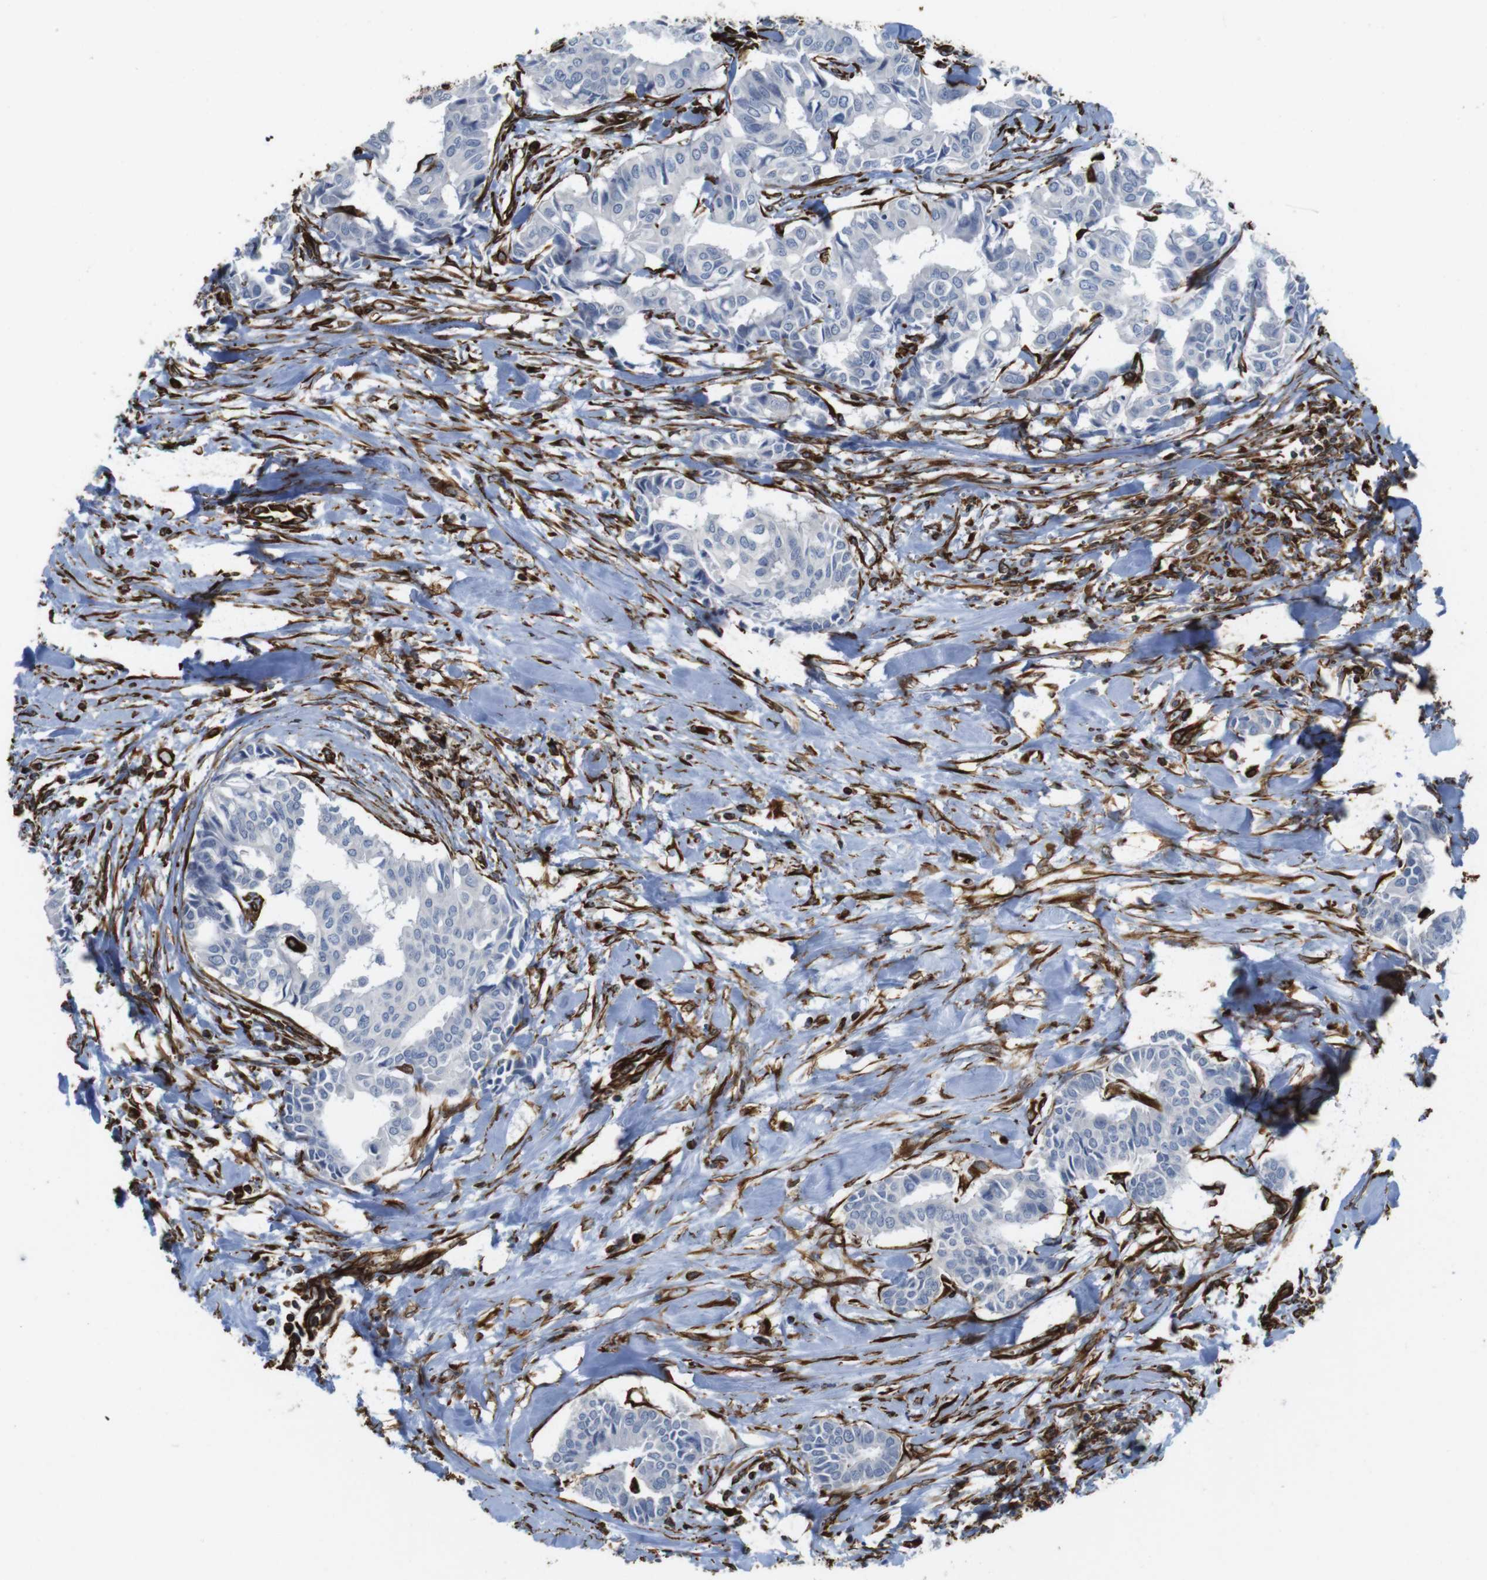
{"staining": {"intensity": "negative", "quantity": "none", "location": "none"}, "tissue": "head and neck cancer", "cell_type": "Tumor cells", "image_type": "cancer", "snomed": [{"axis": "morphology", "description": "Adenocarcinoma, NOS"}, {"axis": "topography", "description": "Salivary gland"}, {"axis": "topography", "description": "Head-Neck"}], "caption": "Micrograph shows no protein expression in tumor cells of head and neck cancer (adenocarcinoma) tissue.", "gene": "RALGPS1", "patient": {"sex": "female", "age": 59}}